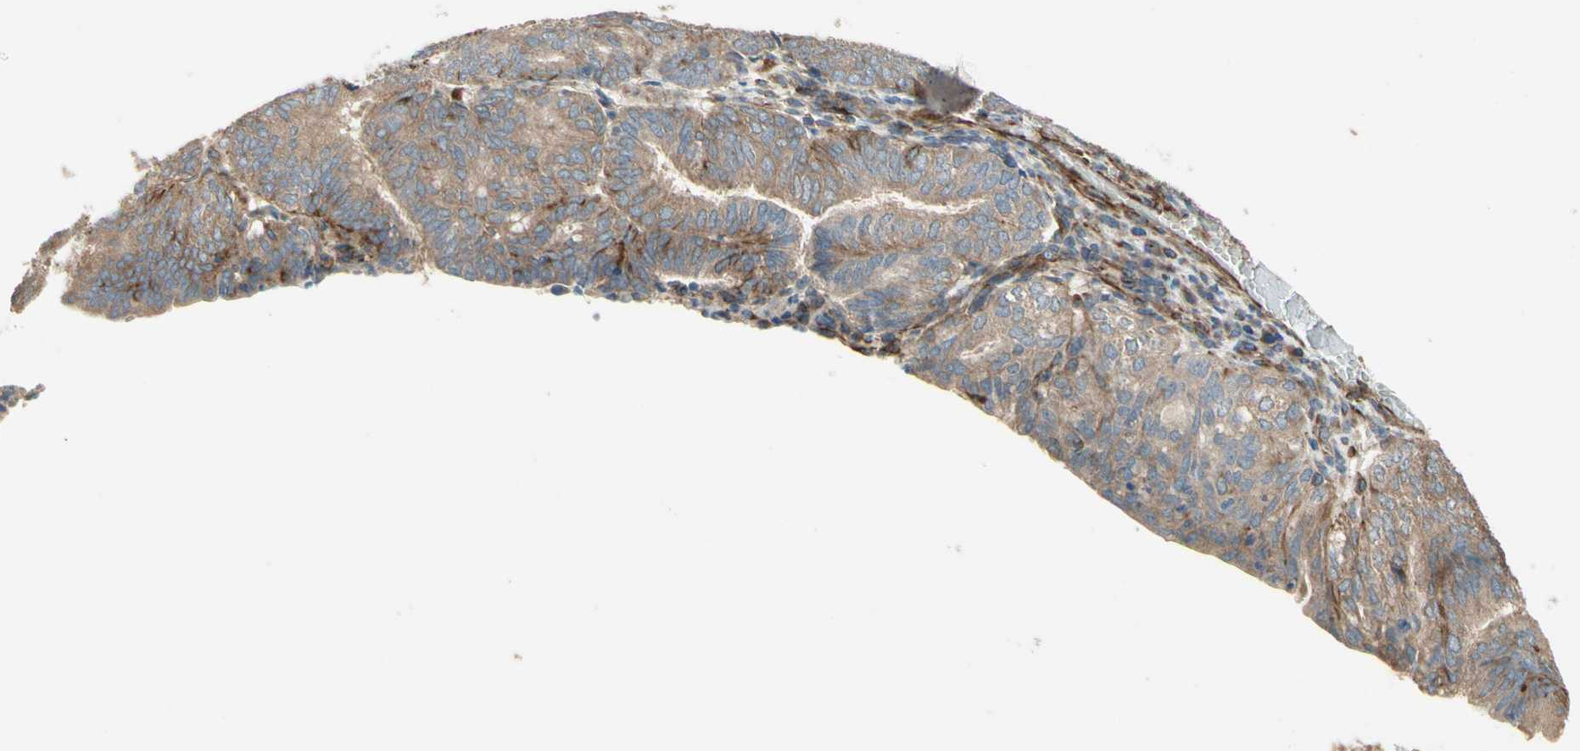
{"staining": {"intensity": "moderate", "quantity": ">75%", "location": "cytoplasmic/membranous"}, "tissue": "endometrial cancer", "cell_type": "Tumor cells", "image_type": "cancer", "snomed": [{"axis": "morphology", "description": "Adenocarcinoma, NOS"}, {"axis": "topography", "description": "Uterus"}], "caption": "Moderate cytoplasmic/membranous expression for a protein is identified in approximately >75% of tumor cells of endometrial cancer (adenocarcinoma) using immunohistochemistry.", "gene": "TRAF2", "patient": {"sex": "female", "age": 60}}